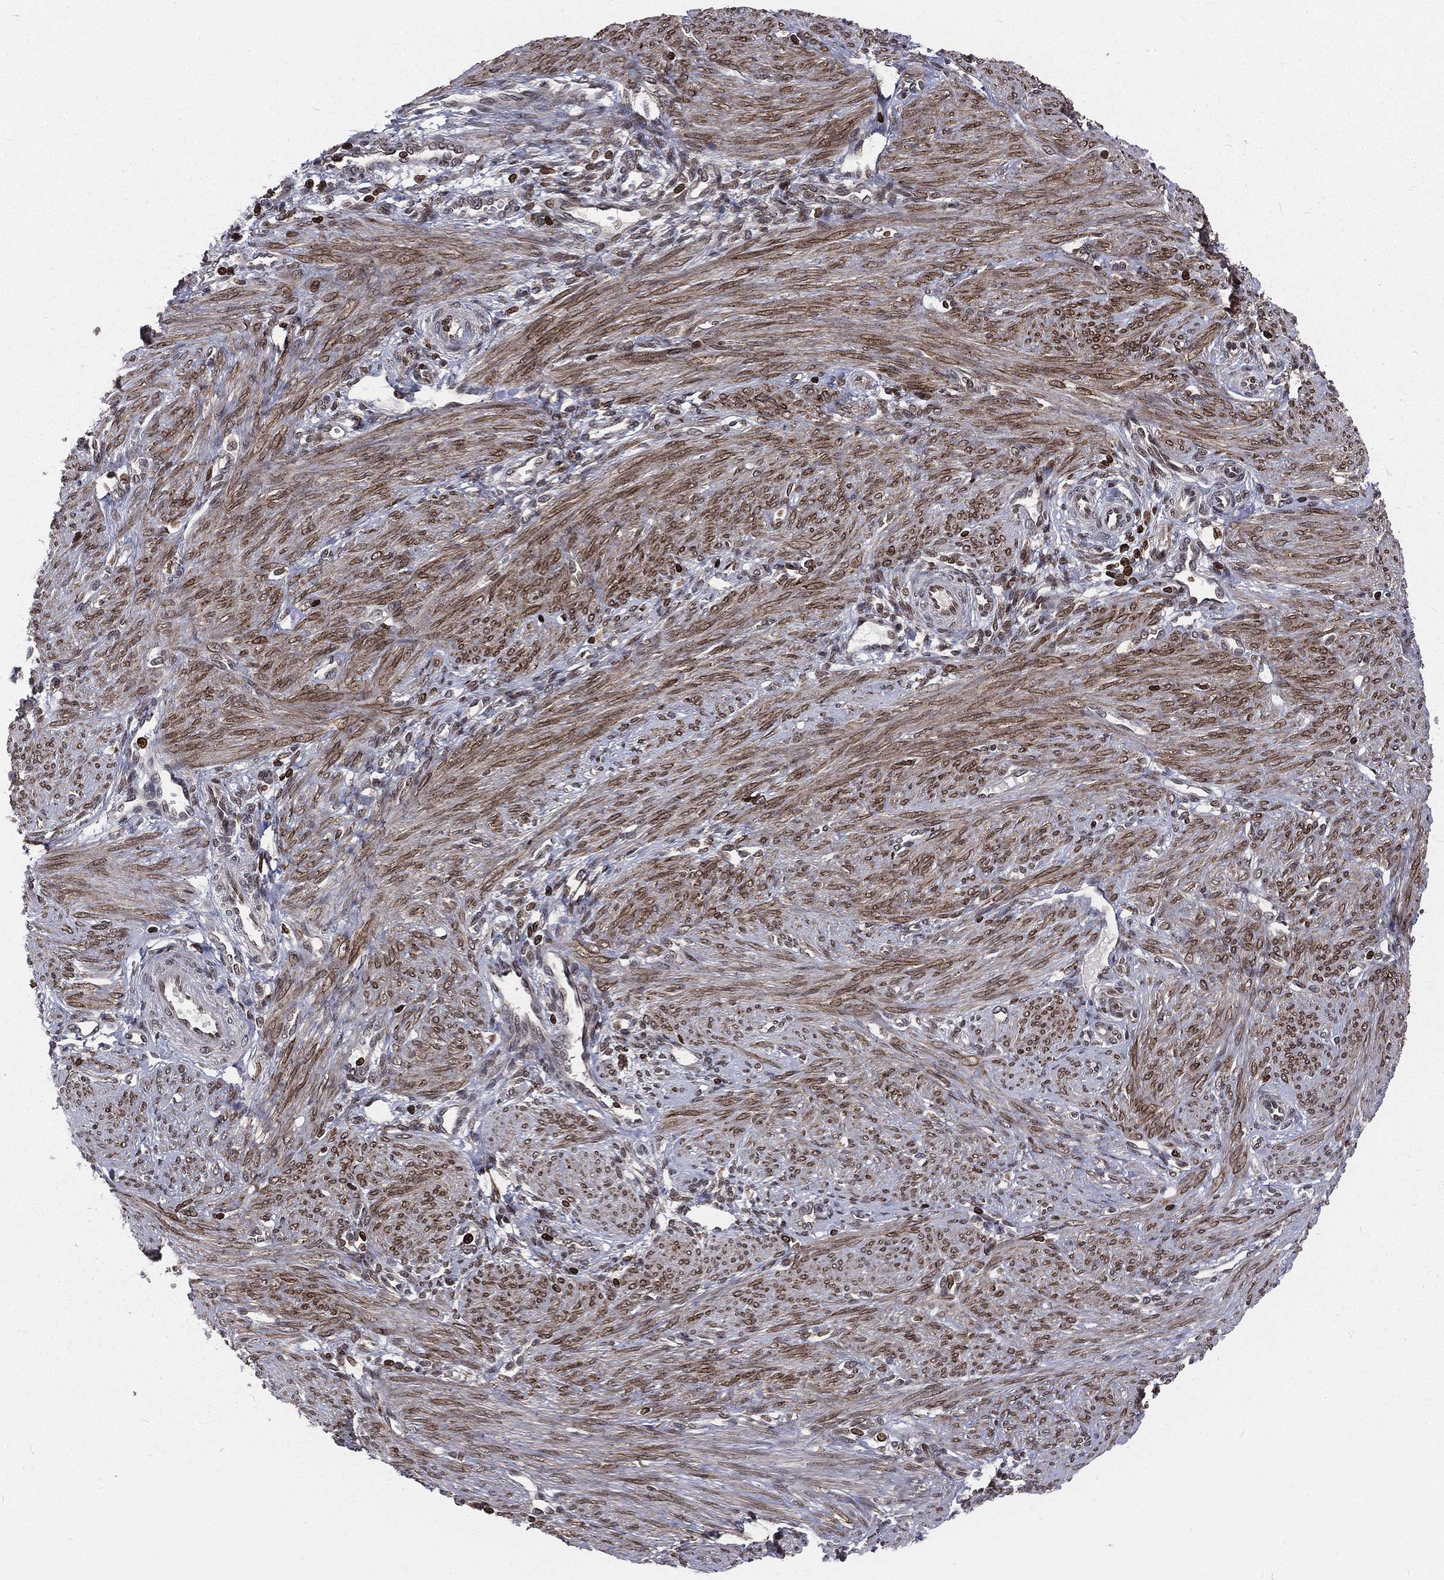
{"staining": {"intensity": "moderate", "quantity": "25%-75%", "location": "cytoplasmic/membranous,nuclear"}, "tissue": "endometrium", "cell_type": "Cells in endometrial stroma", "image_type": "normal", "snomed": [{"axis": "morphology", "description": "Normal tissue, NOS"}, {"axis": "topography", "description": "Endometrium"}], "caption": "Immunohistochemistry of unremarkable endometrium reveals medium levels of moderate cytoplasmic/membranous,nuclear staining in about 25%-75% of cells in endometrial stroma. (Brightfield microscopy of DAB IHC at high magnification).", "gene": "LBR", "patient": {"sex": "female", "age": 39}}